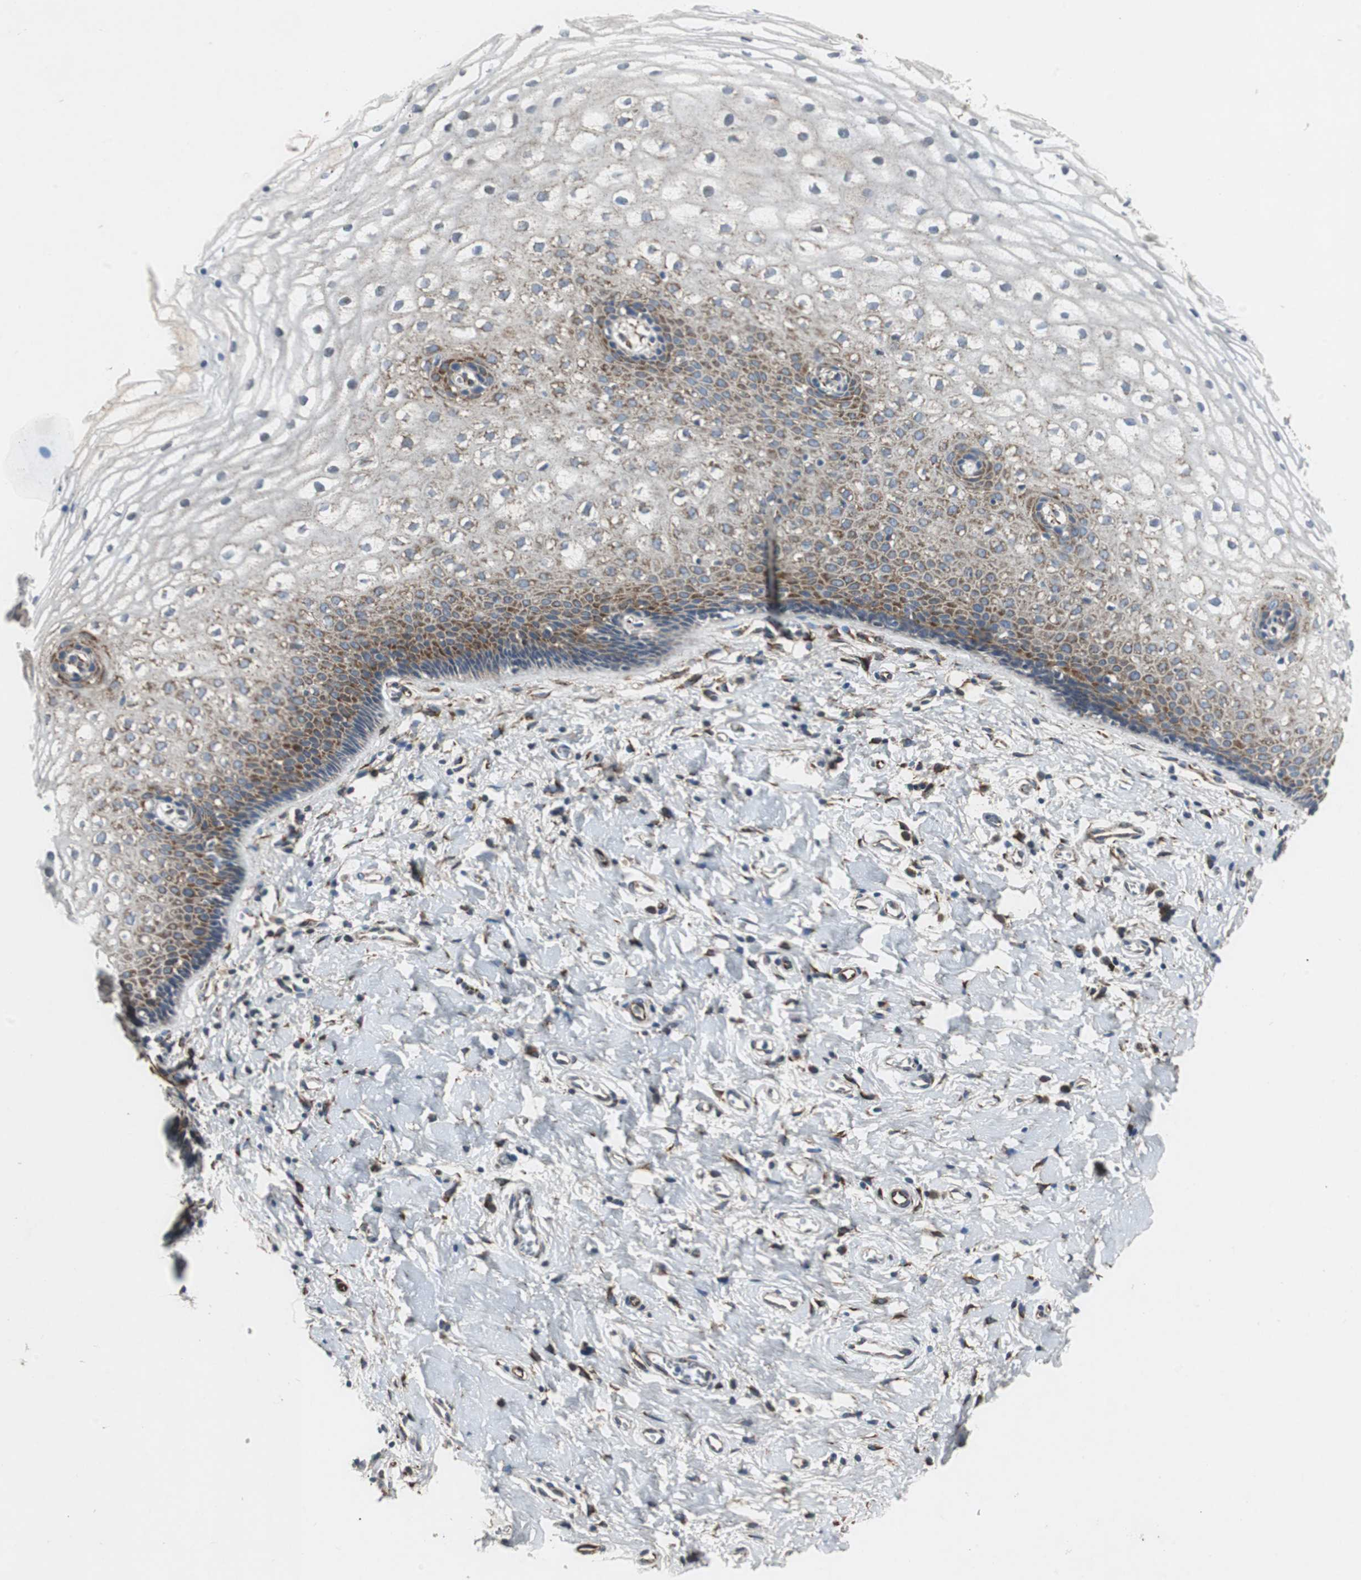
{"staining": {"intensity": "moderate", "quantity": "25%-75%", "location": "cytoplasmic/membranous"}, "tissue": "vagina", "cell_type": "Squamous epithelial cells", "image_type": "normal", "snomed": [{"axis": "morphology", "description": "Normal tissue, NOS"}, {"axis": "topography", "description": "Soft tissue"}, {"axis": "topography", "description": "Vagina"}], "caption": "Unremarkable vagina was stained to show a protein in brown. There is medium levels of moderate cytoplasmic/membranous expression in approximately 25%-75% of squamous epithelial cells. (Brightfield microscopy of DAB IHC at high magnification).", "gene": "ISCU", "patient": {"sex": "female", "age": 61}}